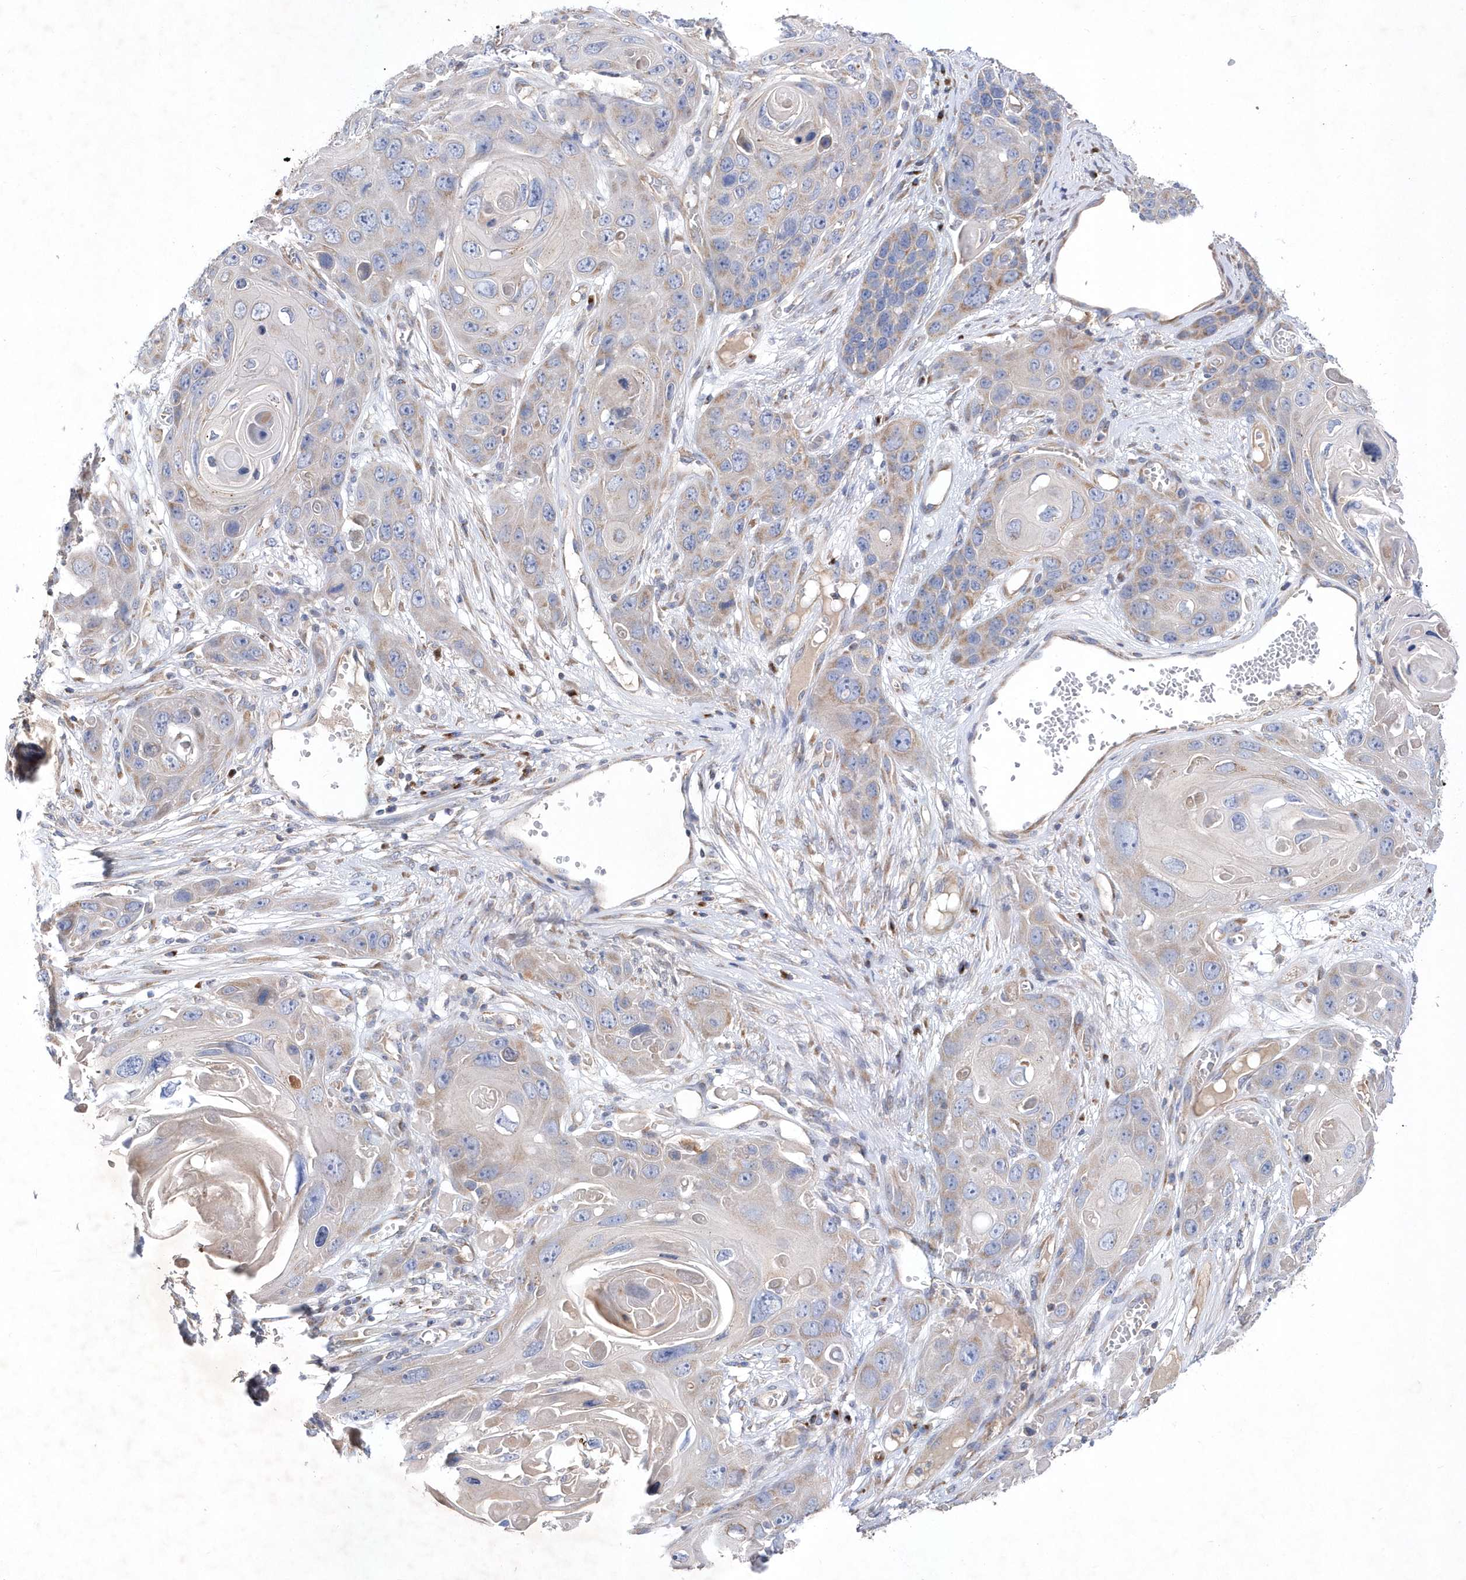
{"staining": {"intensity": "weak", "quantity": "<25%", "location": "cytoplasmic/membranous"}, "tissue": "skin cancer", "cell_type": "Tumor cells", "image_type": "cancer", "snomed": [{"axis": "morphology", "description": "Squamous cell carcinoma, NOS"}, {"axis": "topography", "description": "Skin"}], "caption": "The micrograph shows no significant positivity in tumor cells of skin cancer (squamous cell carcinoma). (Immunohistochemistry (ihc), brightfield microscopy, high magnification).", "gene": "METTL8", "patient": {"sex": "male", "age": 55}}